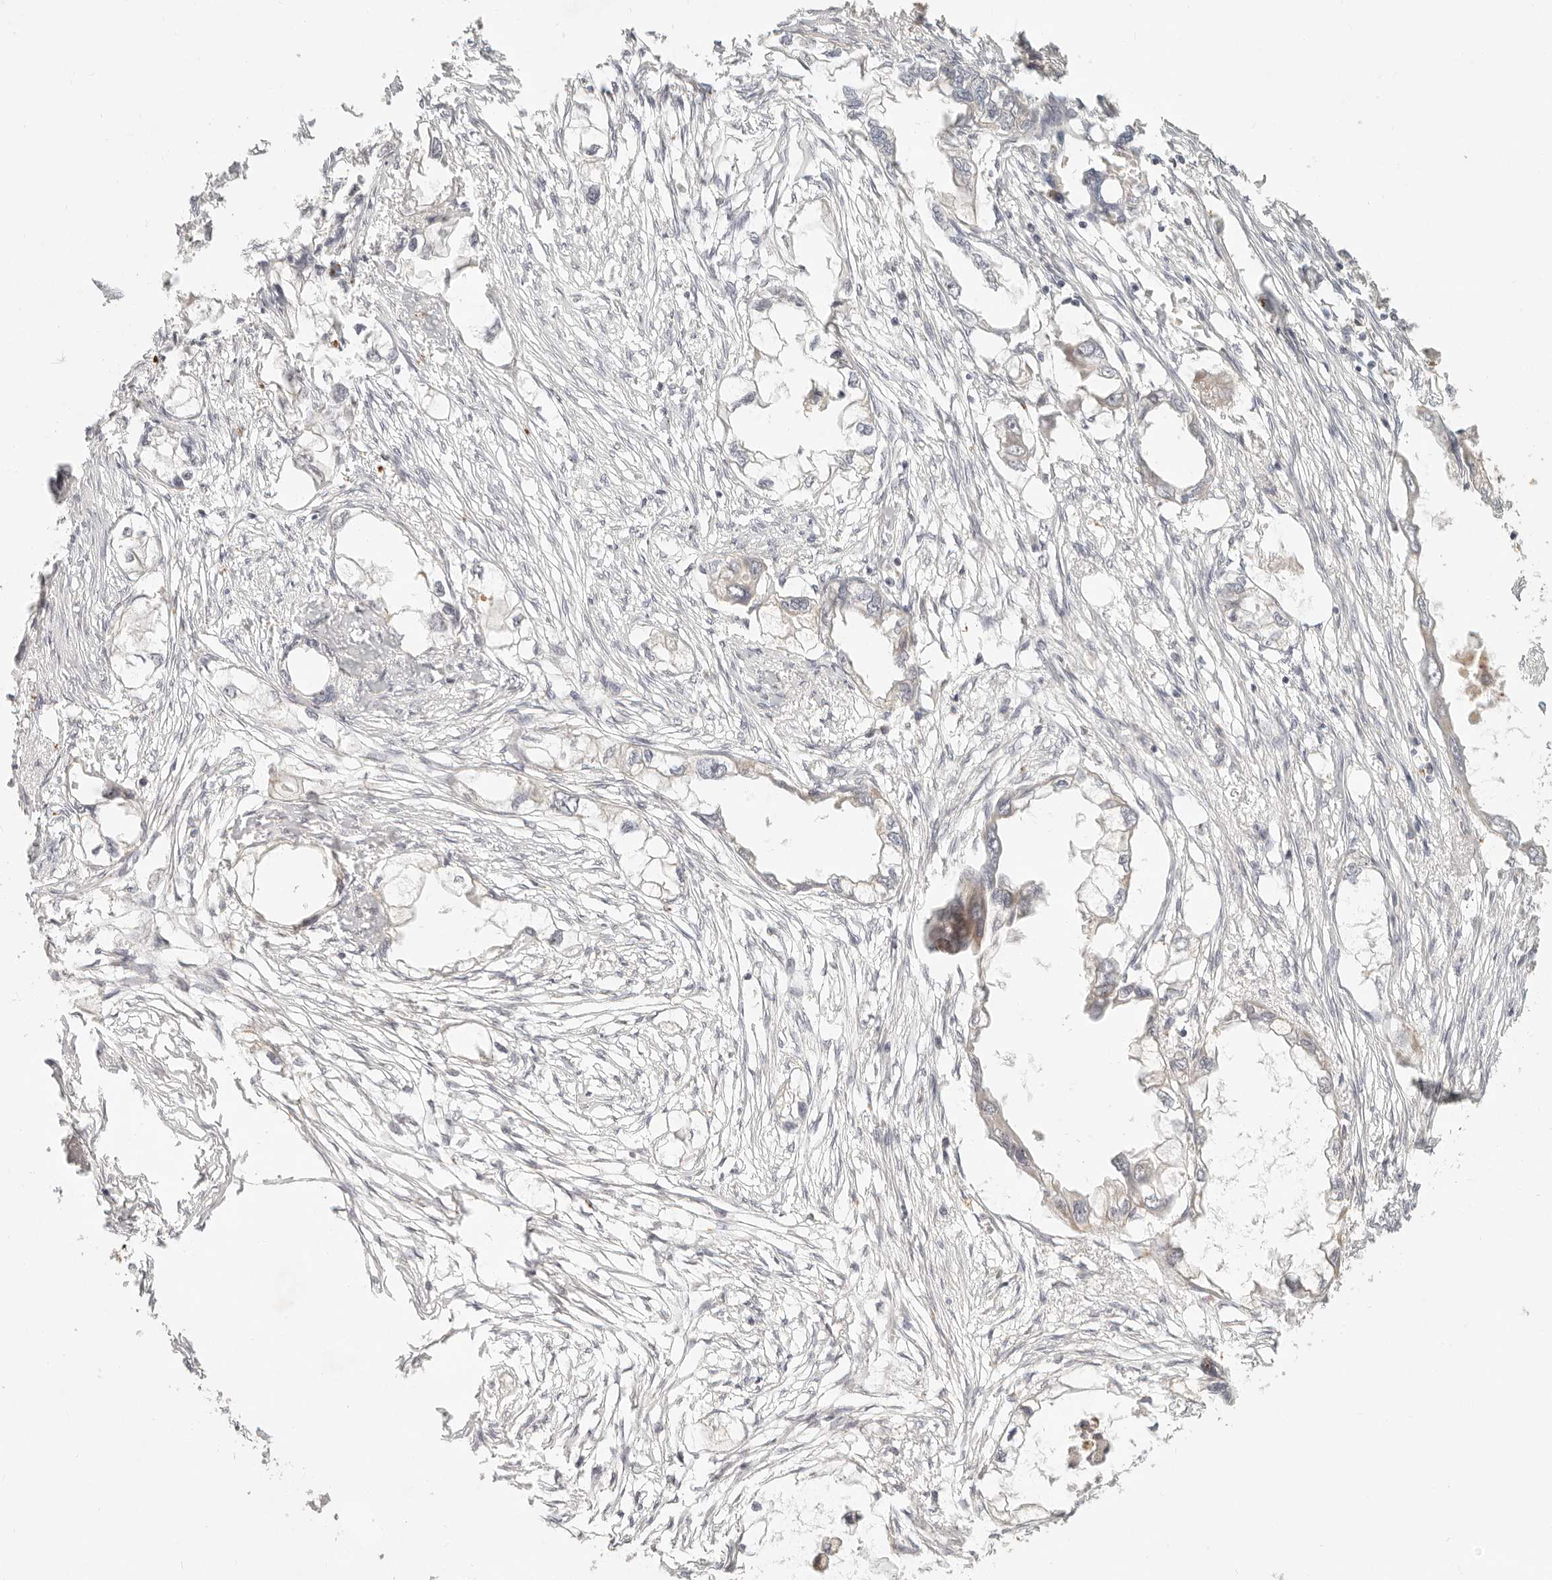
{"staining": {"intensity": "negative", "quantity": "none", "location": "none"}, "tissue": "endometrial cancer", "cell_type": "Tumor cells", "image_type": "cancer", "snomed": [{"axis": "morphology", "description": "Adenocarcinoma, NOS"}, {"axis": "morphology", "description": "Adenocarcinoma, metastatic, NOS"}, {"axis": "topography", "description": "Adipose tissue"}, {"axis": "topography", "description": "Endometrium"}], "caption": "IHC image of neoplastic tissue: human endometrial metastatic adenocarcinoma stained with DAB (3,3'-diaminobenzidine) displays no significant protein staining in tumor cells.", "gene": "PPP1R3B", "patient": {"sex": "female", "age": 67}}